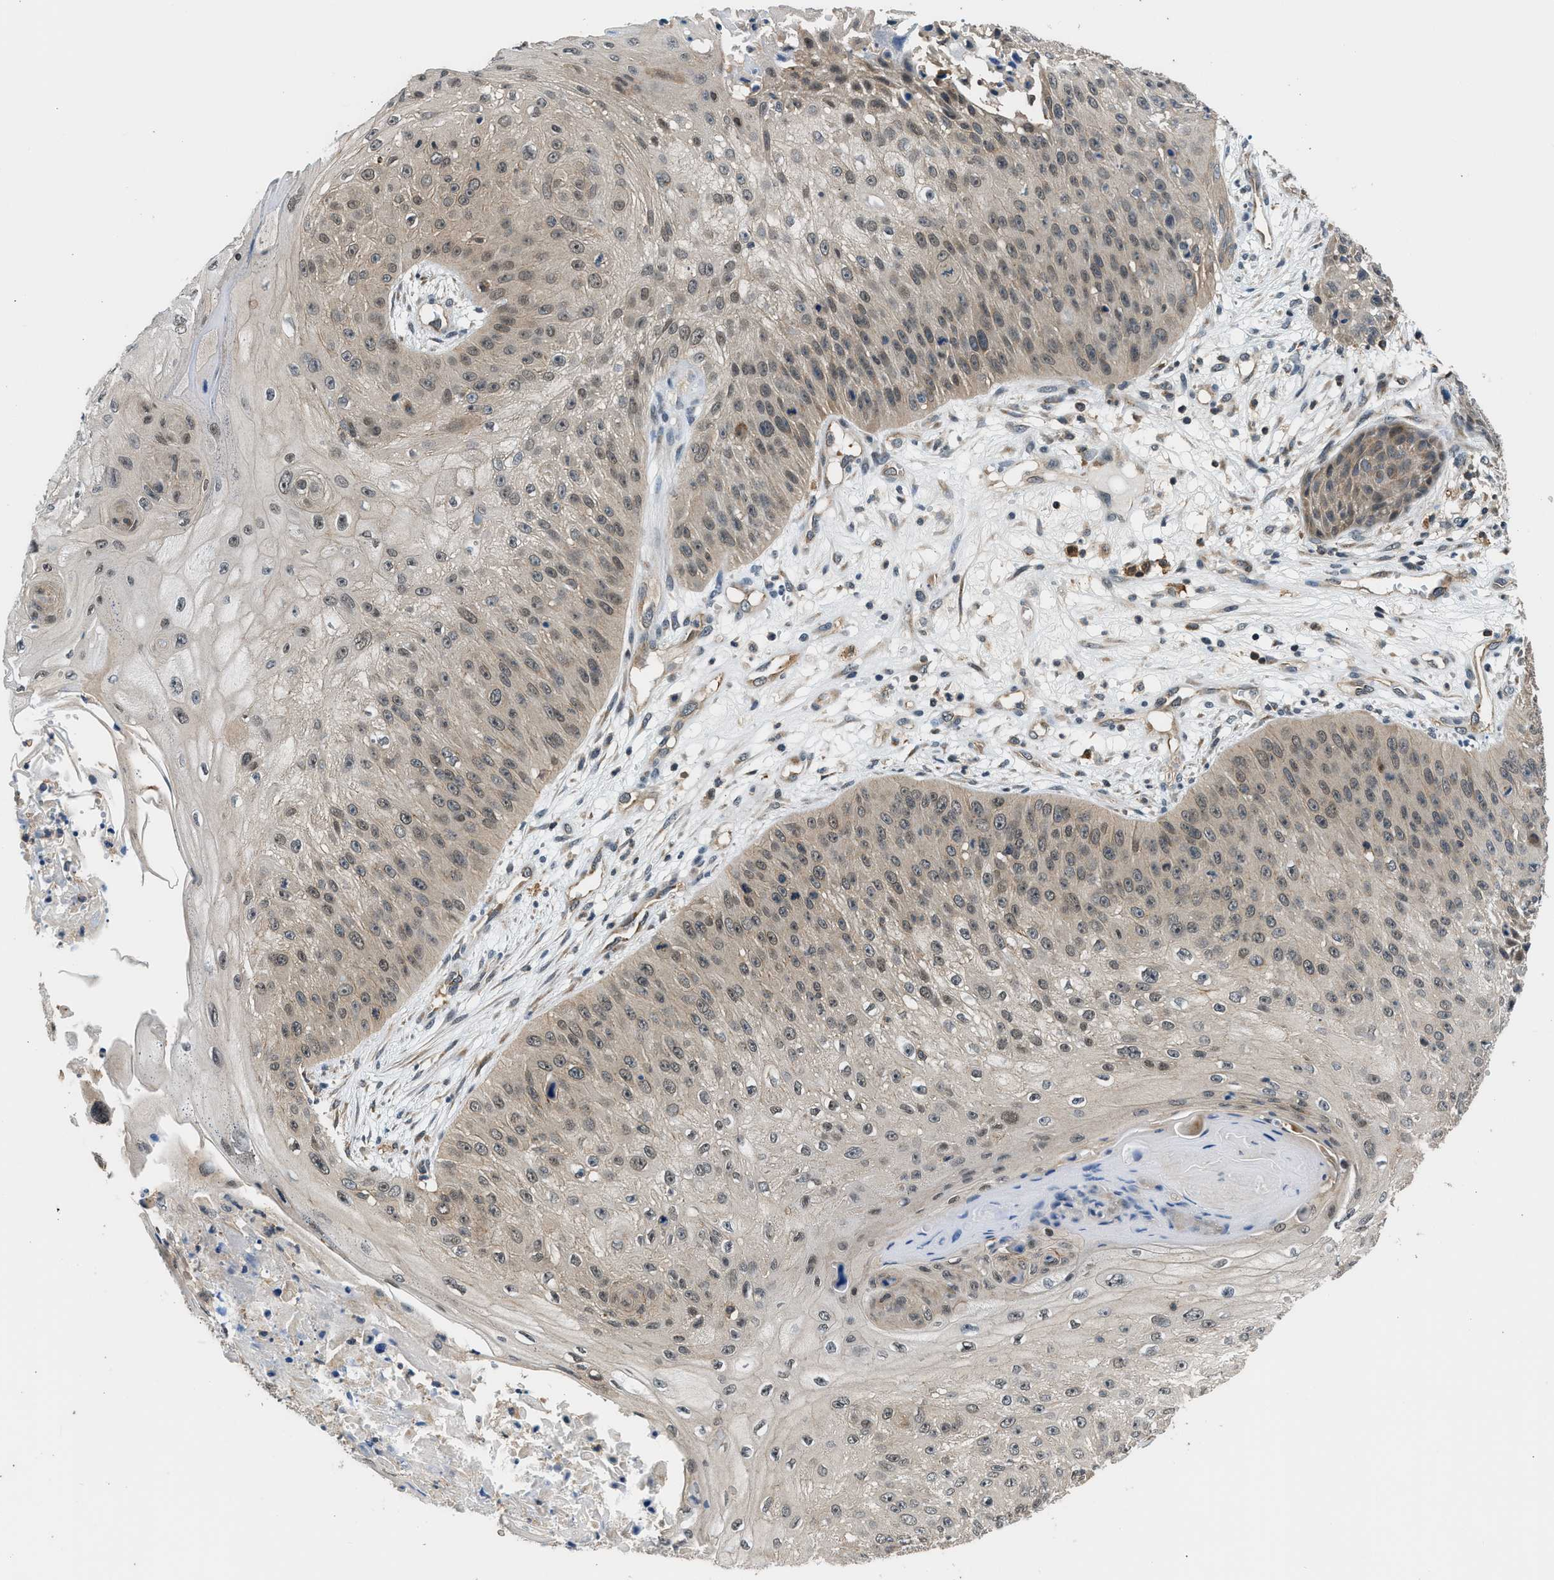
{"staining": {"intensity": "weak", "quantity": ">75%", "location": "cytoplasmic/membranous,nuclear"}, "tissue": "skin cancer", "cell_type": "Tumor cells", "image_type": "cancer", "snomed": [{"axis": "morphology", "description": "Squamous cell carcinoma, NOS"}, {"axis": "topography", "description": "Skin"}], "caption": "Protein staining reveals weak cytoplasmic/membranous and nuclear positivity in about >75% of tumor cells in squamous cell carcinoma (skin).", "gene": "MTMR1", "patient": {"sex": "female", "age": 80}}